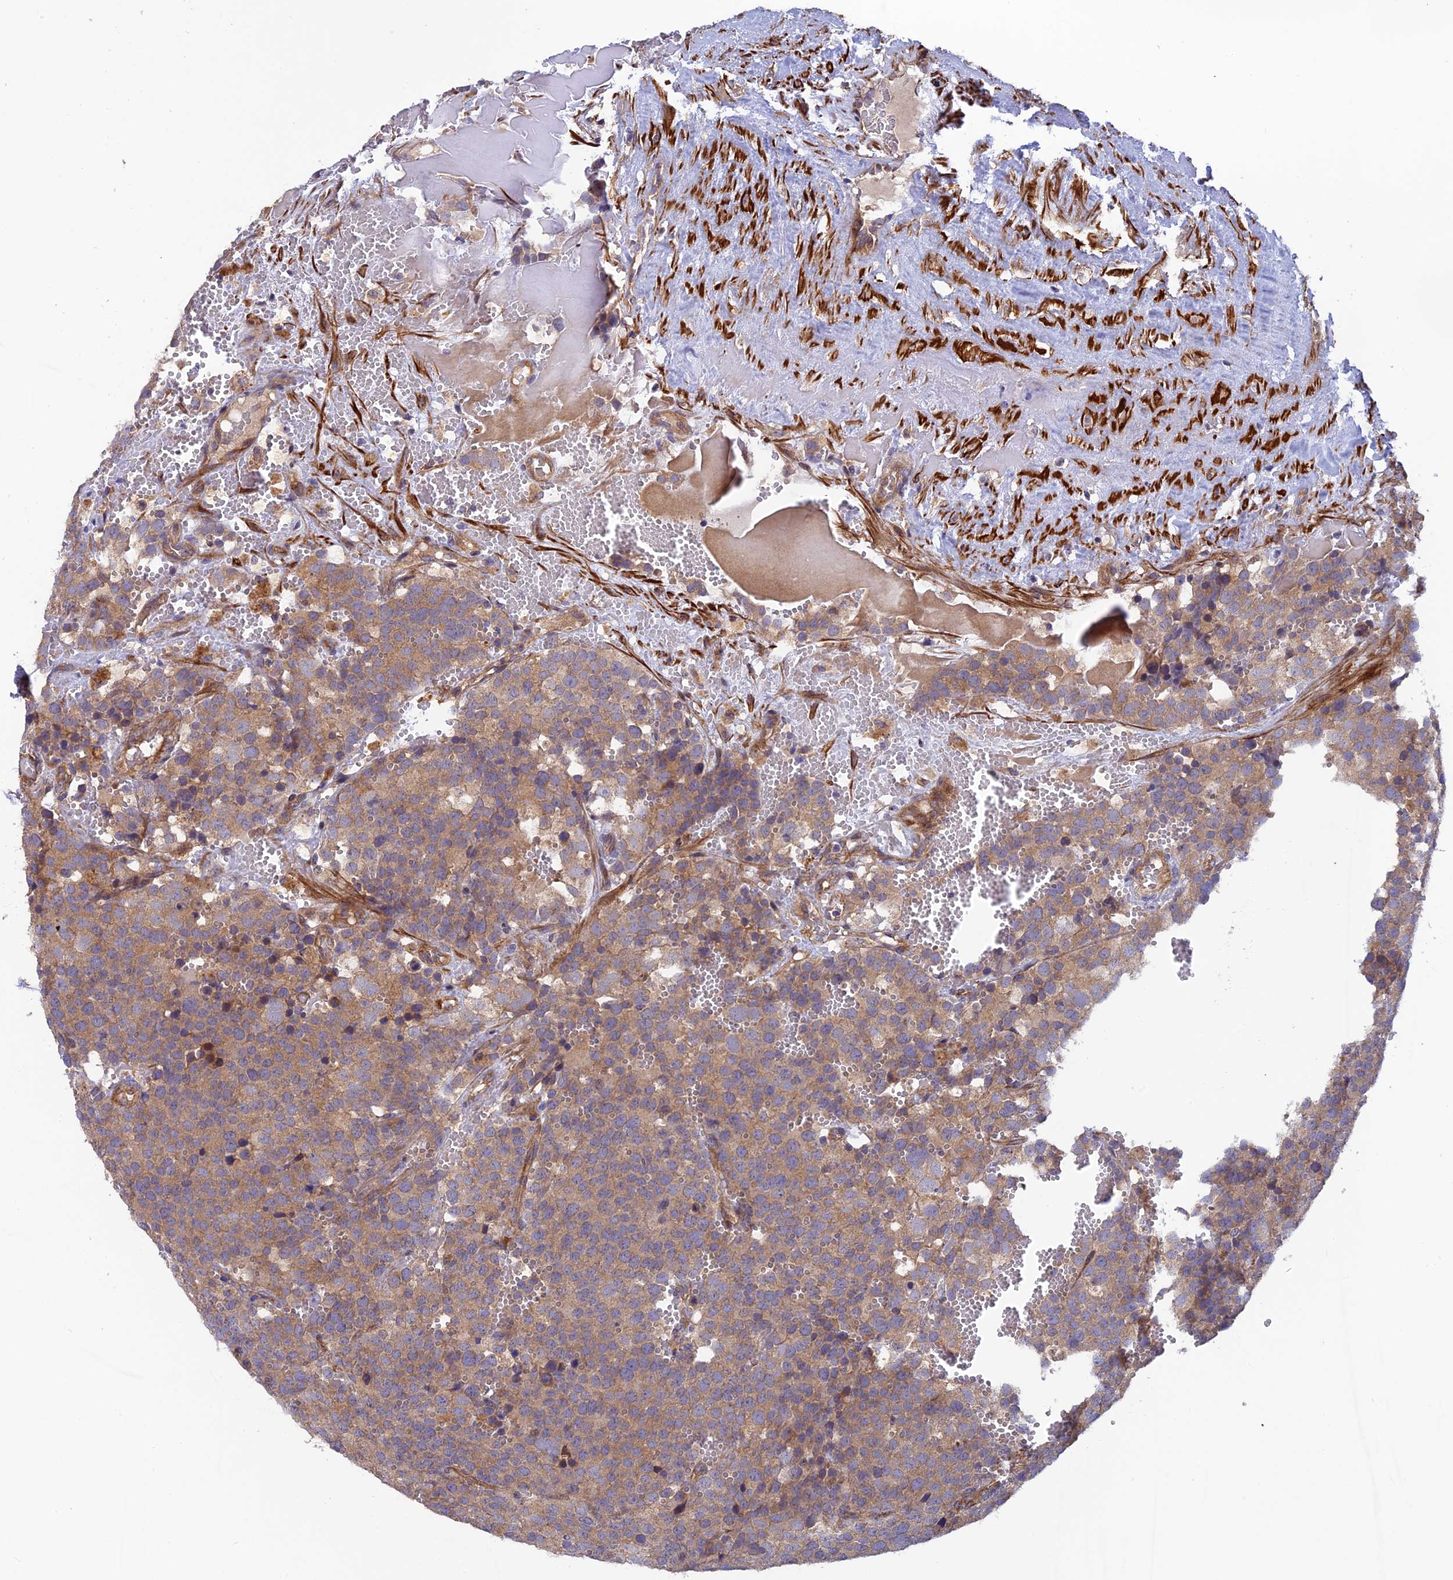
{"staining": {"intensity": "moderate", "quantity": ">75%", "location": "cytoplasmic/membranous"}, "tissue": "testis cancer", "cell_type": "Tumor cells", "image_type": "cancer", "snomed": [{"axis": "morphology", "description": "Seminoma, NOS"}, {"axis": "topography", "description": "Testis"}], "caption": "A medium amount of moderate cytoplasmic/membranous expression is identified in approximately >75% of tumor cells in testis cancer tissue. The protein is shown in brown color, while the nuclei are stained blue.", "gene": "ADAMTS15", "patient": {"sex": "male", "age": 71}}